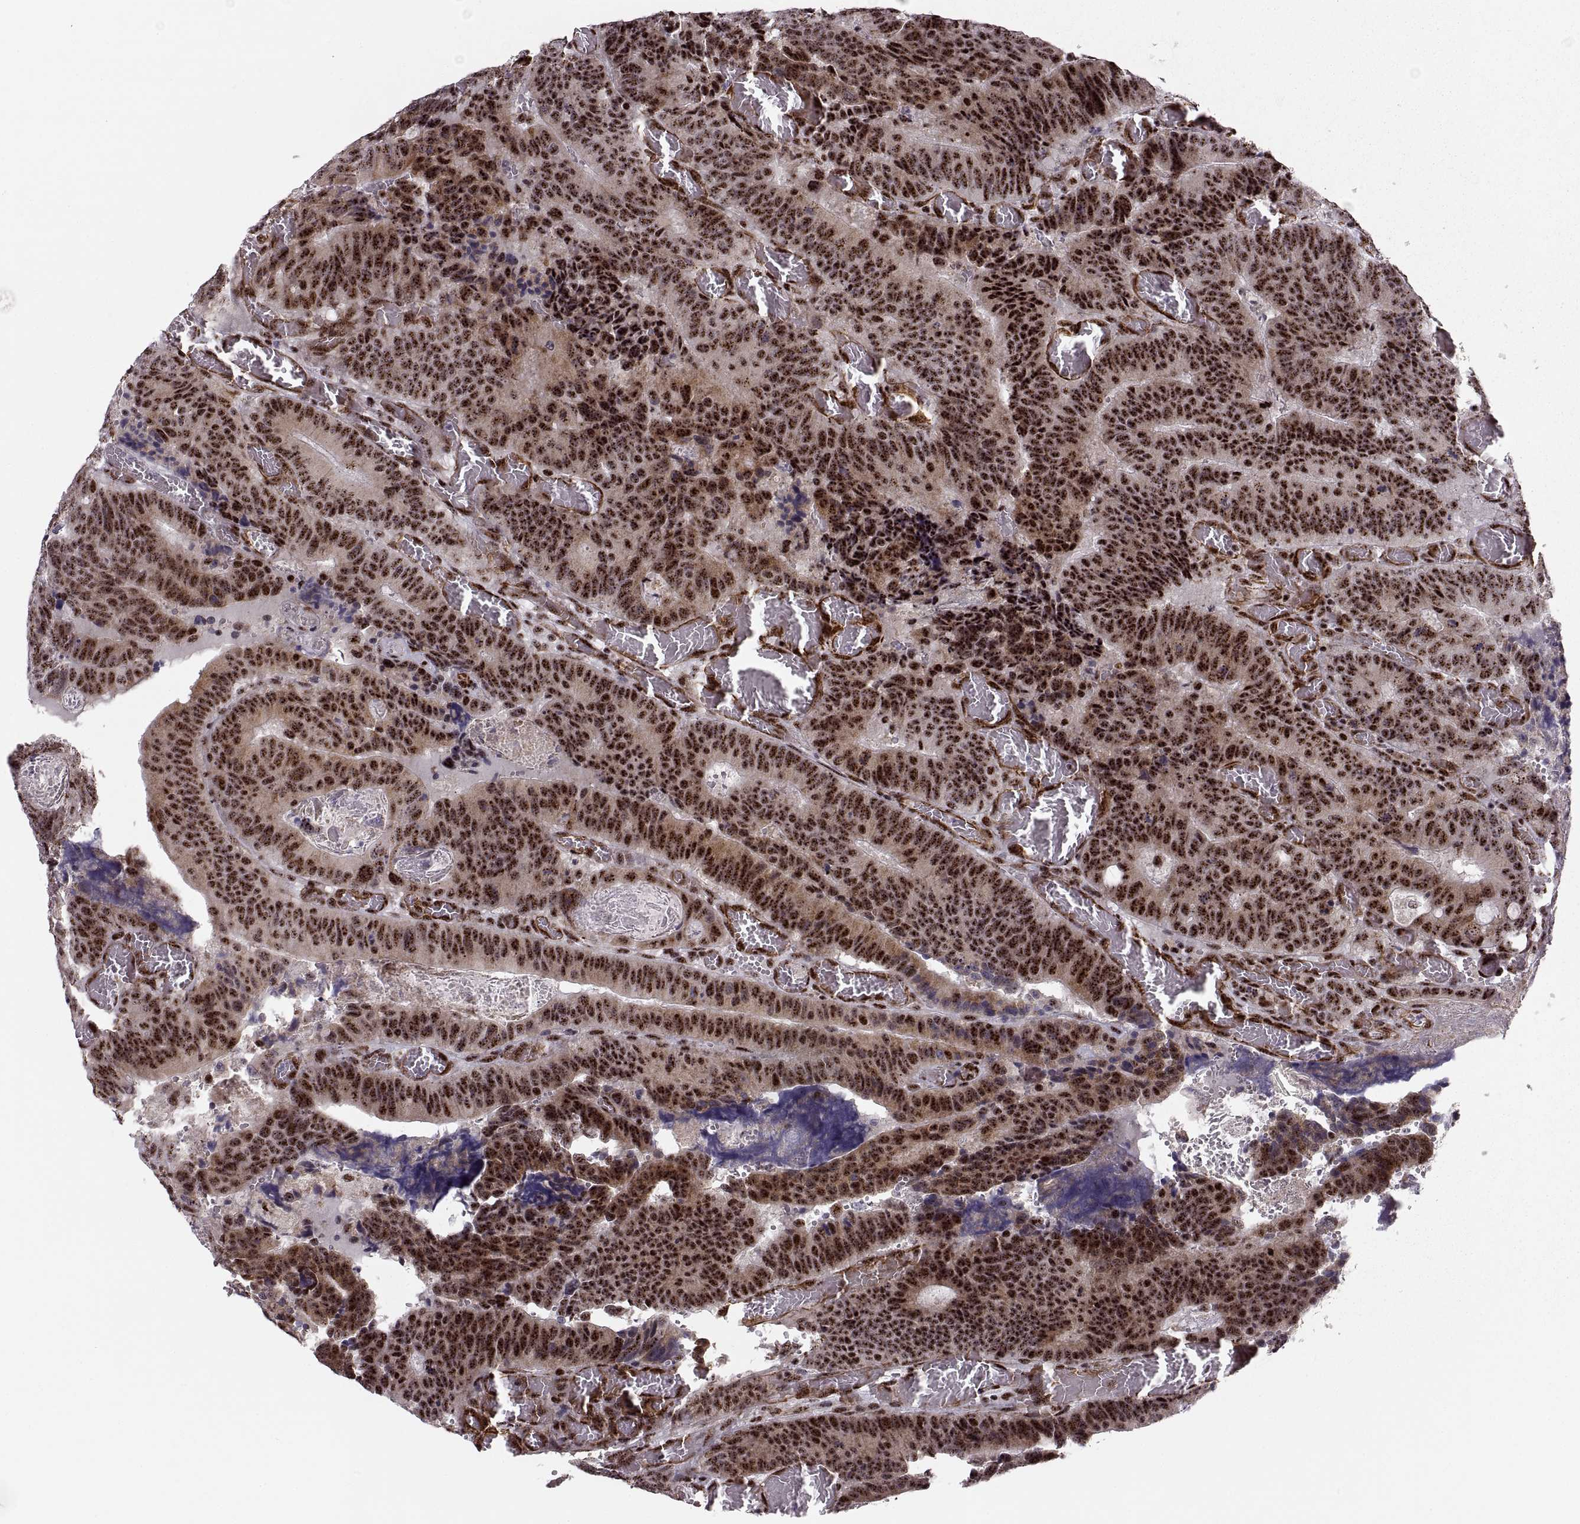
{"staining": {"intensity": "strong", "quantity": ">75%", "location": "nuclear"}, "tissue": "colorectal cancer", "cell_type": "Tumor cells", "image_type": "cancer", "snomed": [{"axis": "morphology", "description": "Adenocarcinoma, NOS"}, {"axis": "topography", "description": "Colon"}], "caption": "Tumor cells reveal high levels of strong nuclear staining in approximately >75% of cells in adenocarcinoma (colorectal).", "gene": "ZCCHC17", "patient": {"sex": "female", "age": 82}}